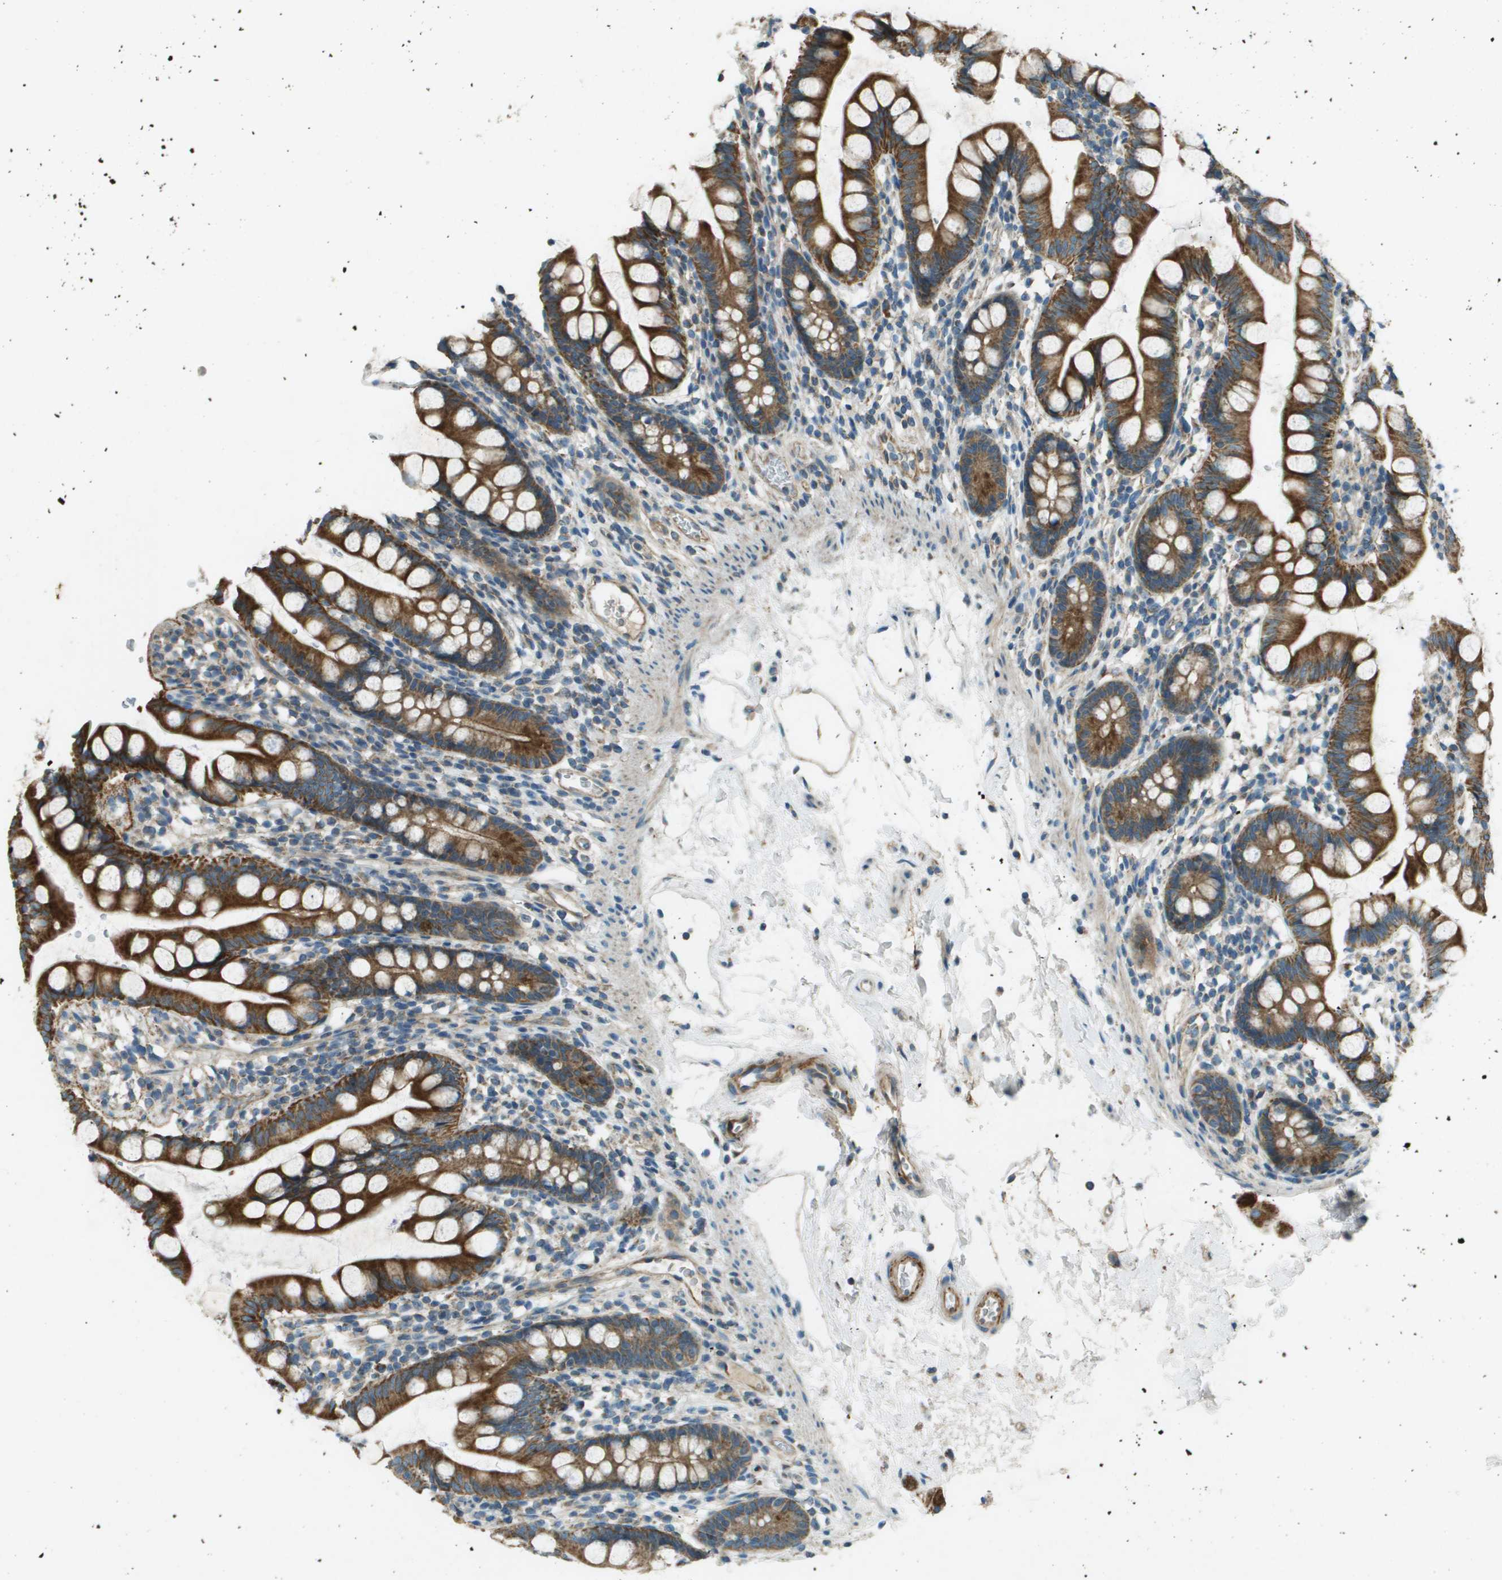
{"staining": {"intensity": "strong", "quantity": ">75%", "location": "cytoplasmic/membranous"}, "tissue": "small intestine", "cell_type": "Glandular cells", "image_type": "normal", "snomed": [{"axis": "morphology", "description": "Normal tissue, NOS"}, {"axis": "topography", "description": "Small intestine"}], "caption": "Glandular cells display high levels of strong cytoplasmic/membranous positivity in about >75% of cells in benign small intestine. The protein of interest is stained brown, and the nuclei are stained in blue (DAB (3,3'-diaminobenzidine) IHC with brightfield microscopy, high magnification).", "gene": "MIGA1", "patient": {"sex": "female", "age": 84}}